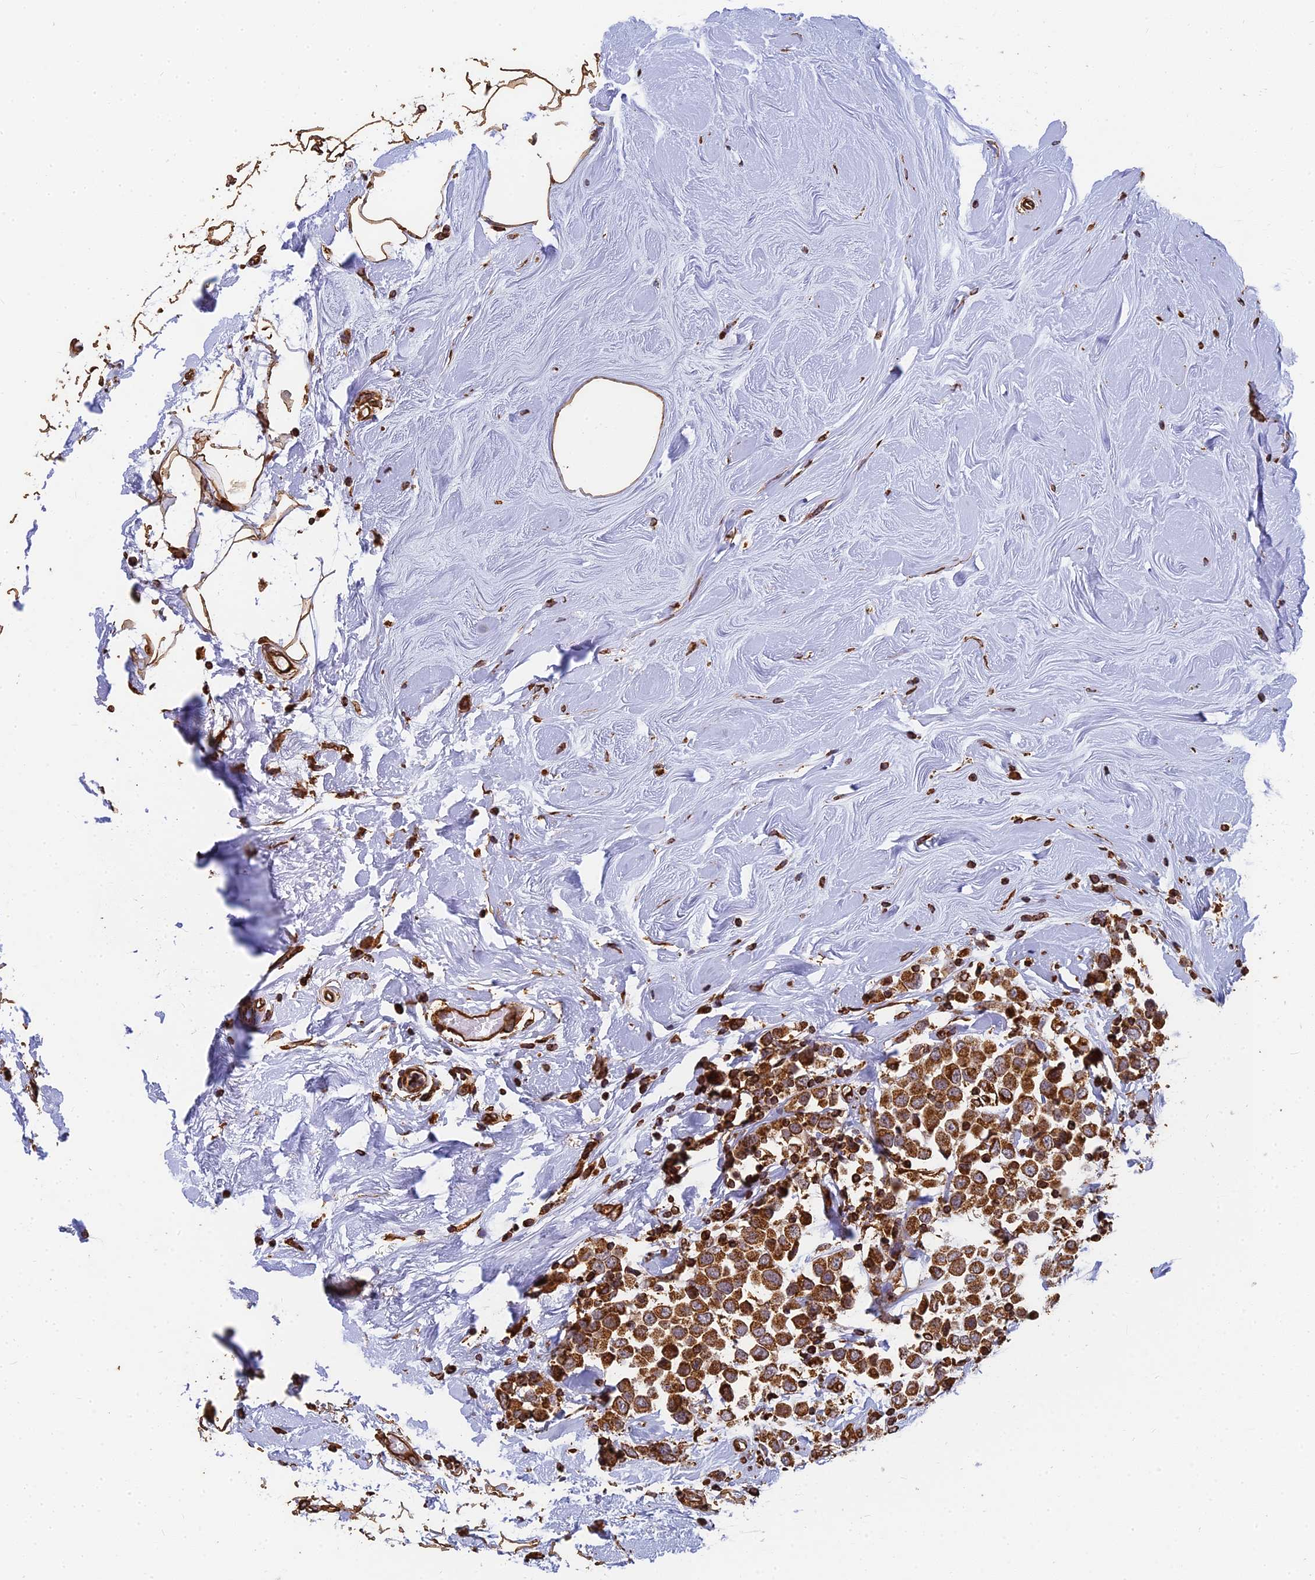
{"staining": {"intensity": "strong", "quantity": ">75%", "location": "cytoplasmic/membranous"}, "tissue": "breast cancer", "cell_type": "Tumor cells", "image_type": "cancer", "snomed": [{"axis": "morphology", "description": "Duct carcinoma"}, {"axis": "topography", "description": "Breast"}], "caption": "Breast cancer stained for a protein (brown) shows strong cytoplasmic/membranous positive expression in approximately >75% of tumor cells.", "gene": "DSTYK", "patient": {"sex": "female", "age": 61}}